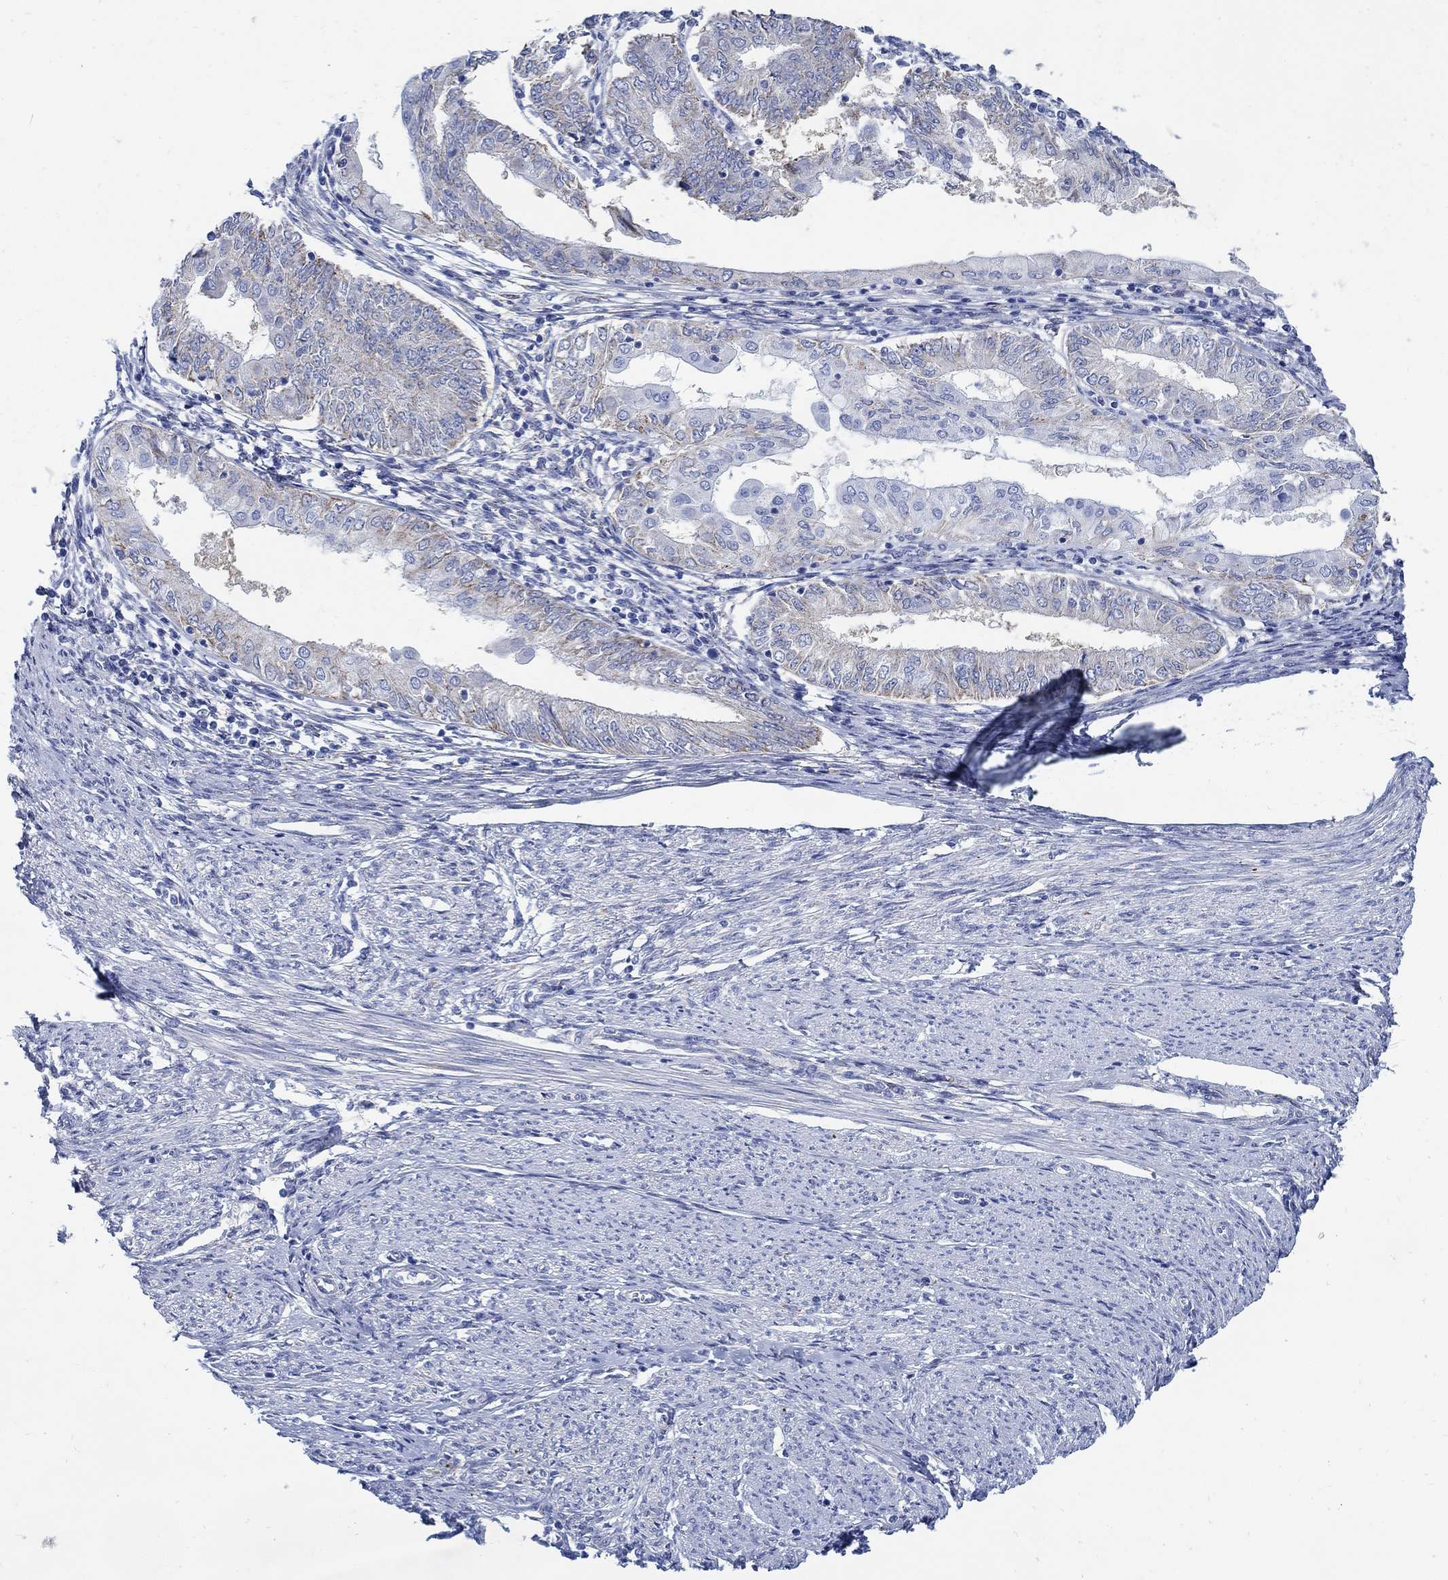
{"staining": {"intensity": "moderate", "quantity": "<25%", "location": "cytoplasmic/membranous"}, "tissue": "endometrial cancer", "cell_type": "Tumor cells", "image_type": "cancer", "snomed": [{"axis": "morphology", "description": "Adenocarcinoma, NOS"}, {"axis": "topography", "description": "Endometrium"}], "caption": "Immunohistochemical staining of endometrial adenocarcinoma displays moderate cytoplasmic/membranous protein staining in about <25% of tumor cells. (DAB IHC, brown staining for protein, blue staining for nuclei).", "gene": "ZDHHC14", "patient": {"sex": "female", "age": 68}}